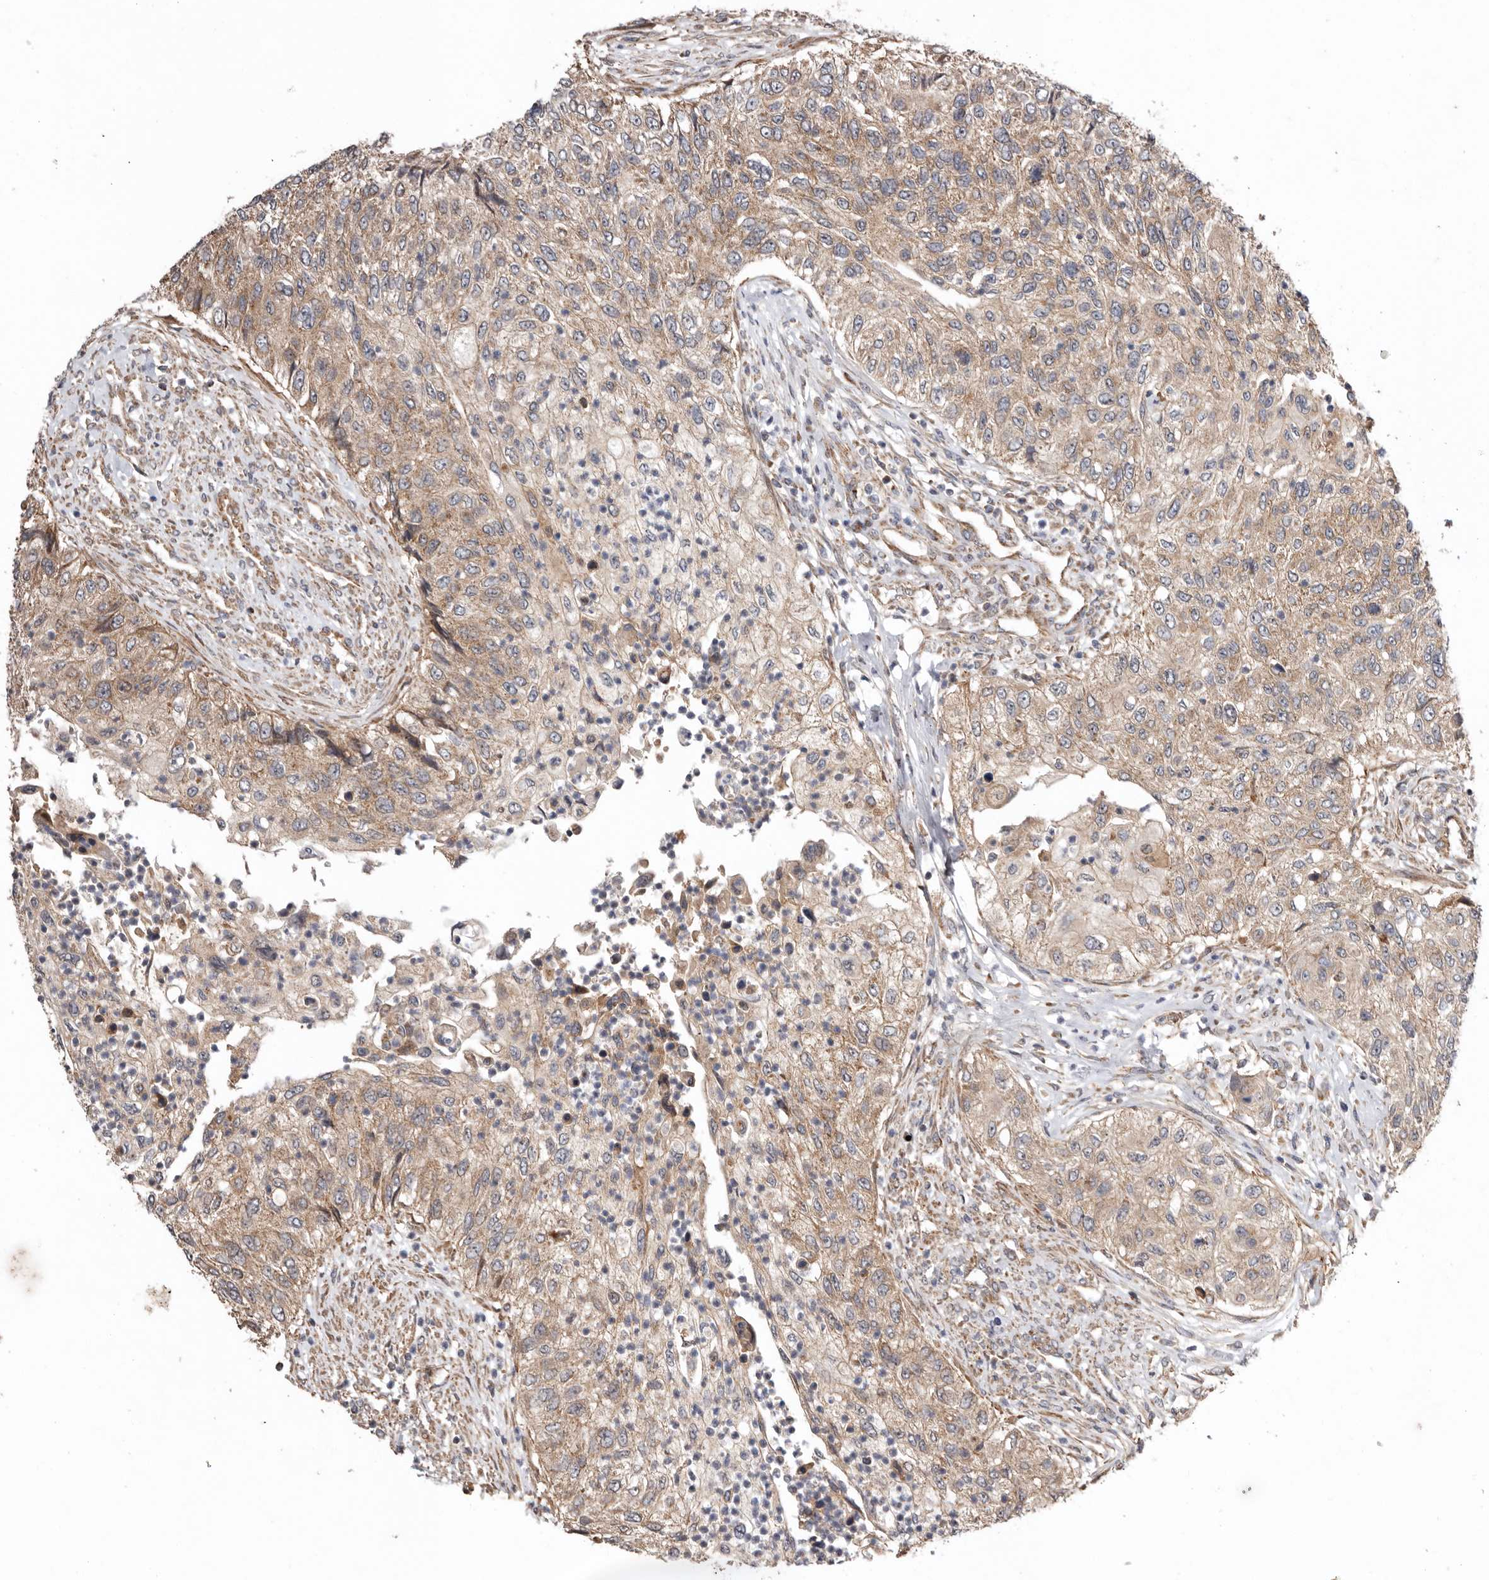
{"staining": {"intensity": "weak", "quantity": ">75%", "location": "cytoplasmic/membranous"}, "tissue": "urothelial cancer", "cell_type": "Tumor cells", "image_type": "cancer", "snomed": [{"axis": "morphology", "description": "Urothelial carcinoma, High grade"}, {"axis": "topography", "description": "Urinary bladder"}], "caption": "The immunohistochemical stain highlights weak cytoplasmic/membranous positivity in tumor cells of high-grade urothelial carcinoma tissue.", "gene": "PROKR1", "patient": {"sex": "female", "age": 60}}